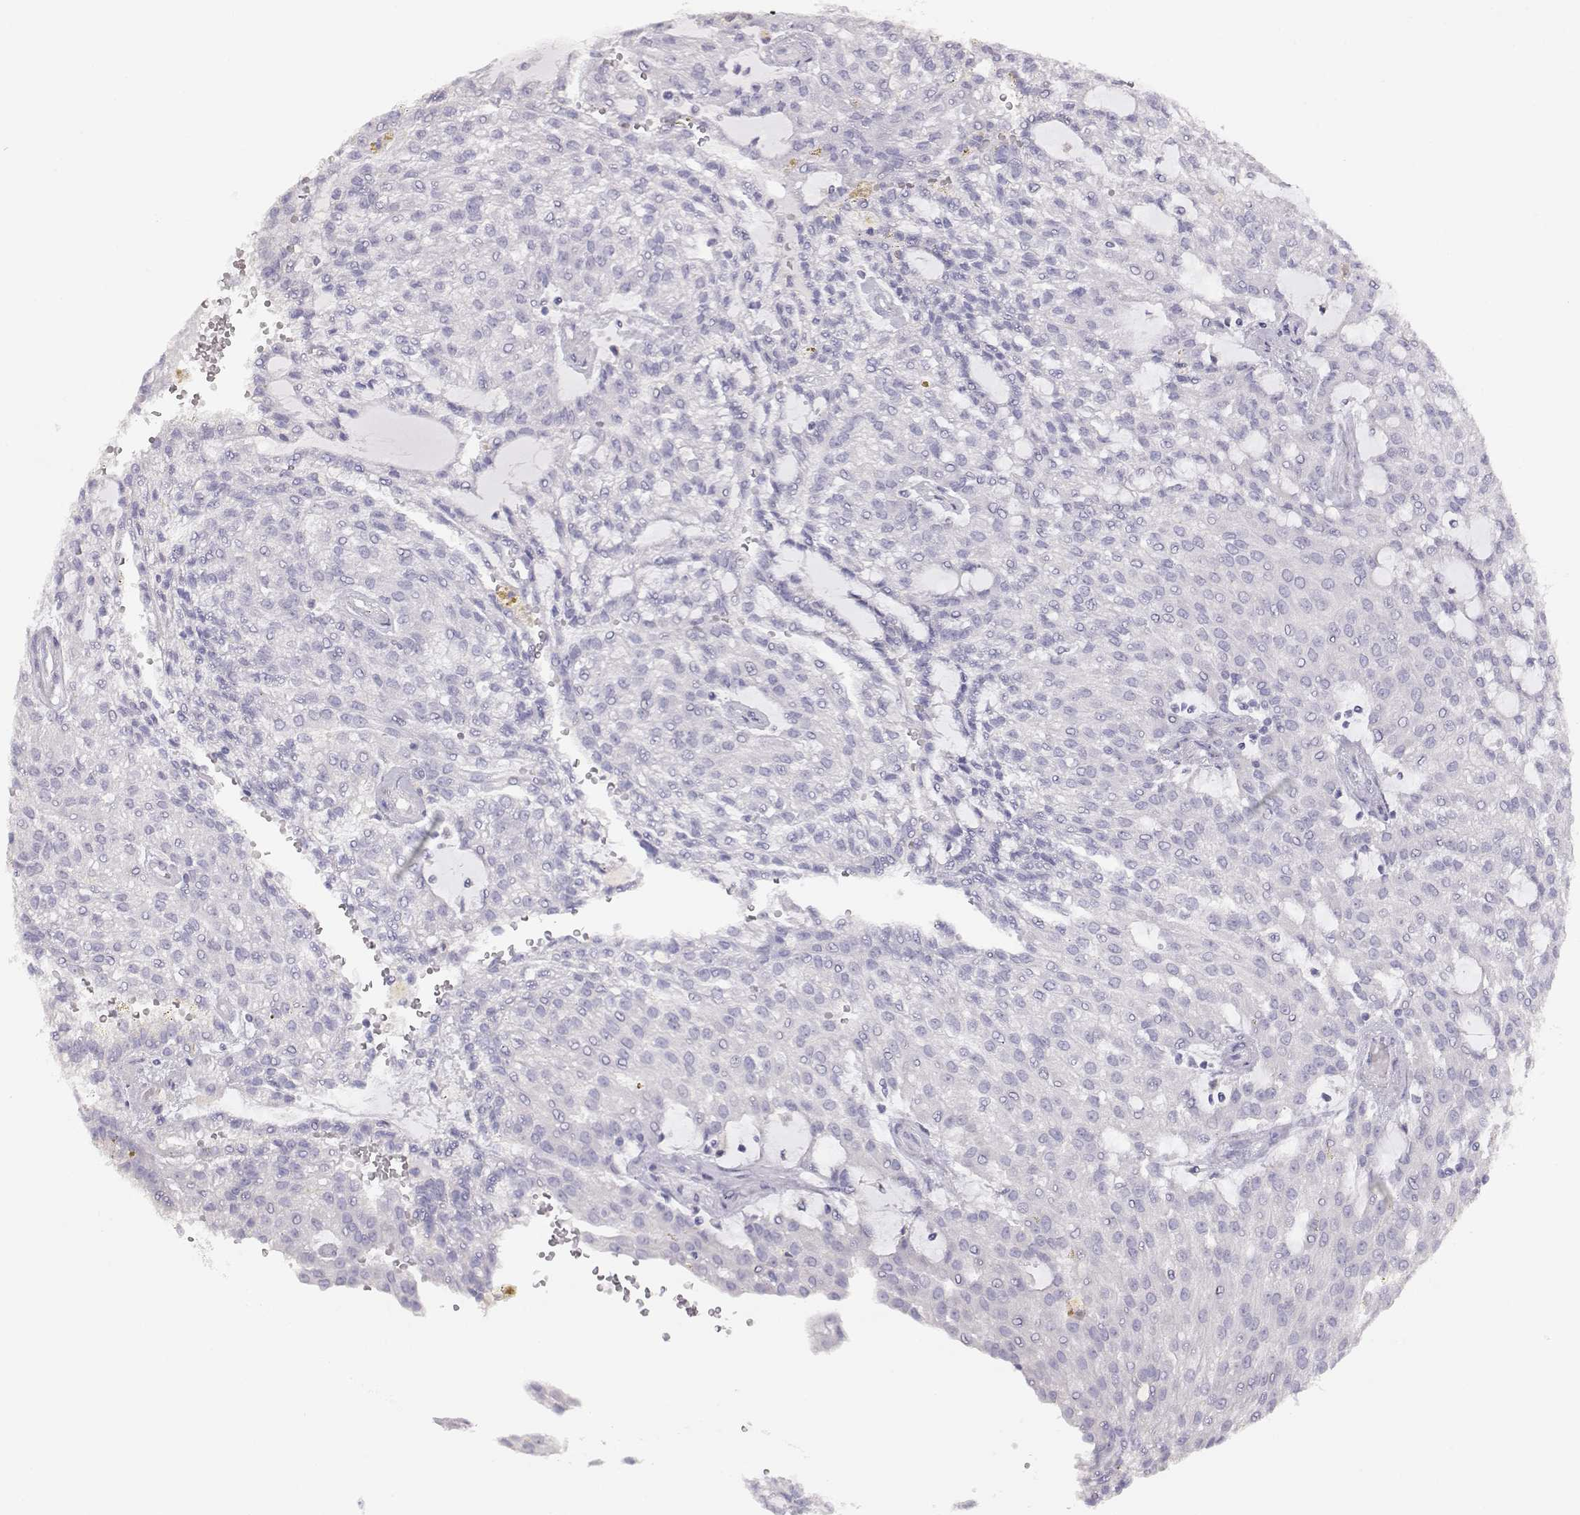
{"staining": {"intensity": "negative", "quantity": "none", "location": "none"}, "tissue": "renal cancer", "cell_type": "Tumor cells", "image_type": "cancer", "snomed": [{"axis": "morphology", "description": "Adenocarcinoma, NOS"}, {"axis": "topography", "description": "Kidney"}], "caption": "A micrograph of human renal cancer (adenocarcinoma) is negative for staining in tumor cells.", "gene": "LEPR", "patient": {"sex": "male", "age": 63}}